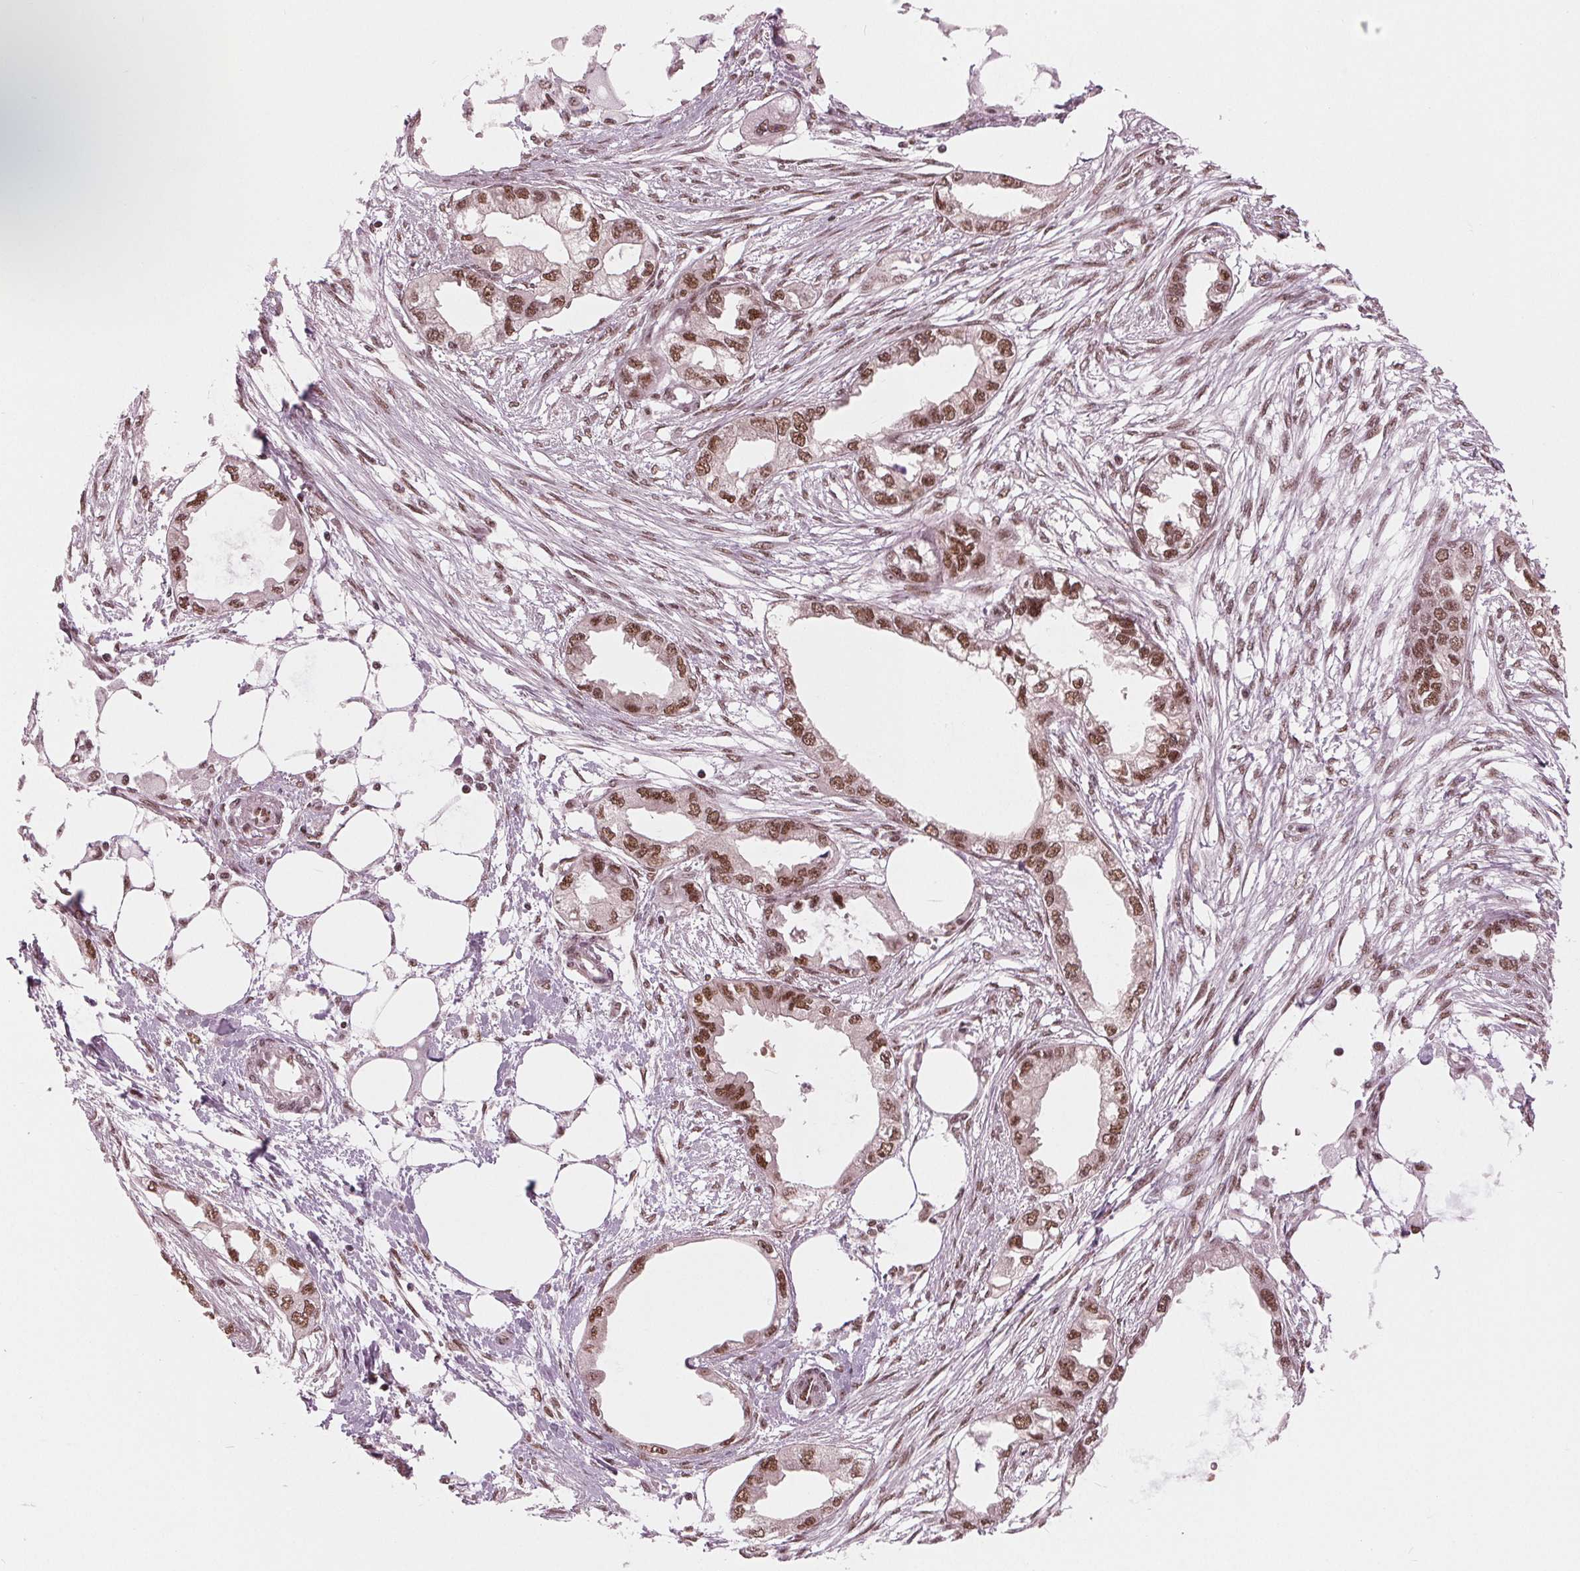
{"staining": {"intensity": "moderate", "quantity": ">75%", "location": "nuclear"}, "tissue": "endometrial cancer", "cell_type": "Tumor cells", "image_type": "cancer", "snomed": [{"axis": "morphology", "description": "Adenocarcinoma, NOS"}, {"axis": "morphology", "description": "Adenocarcinoma, metastatic, NOS"}, {"axis": "topography", "description": "Adipose tissue"}, {"axis": "topography", "description": "Endometrium"}], "caption": "This micrograph displays IHC staining of human endometrial cancer, with medium moderate nuclear positivity in approximately >75% of tumor cells.", "gene": "LSM2", "patient": {"sex": "female", "age": 67}}